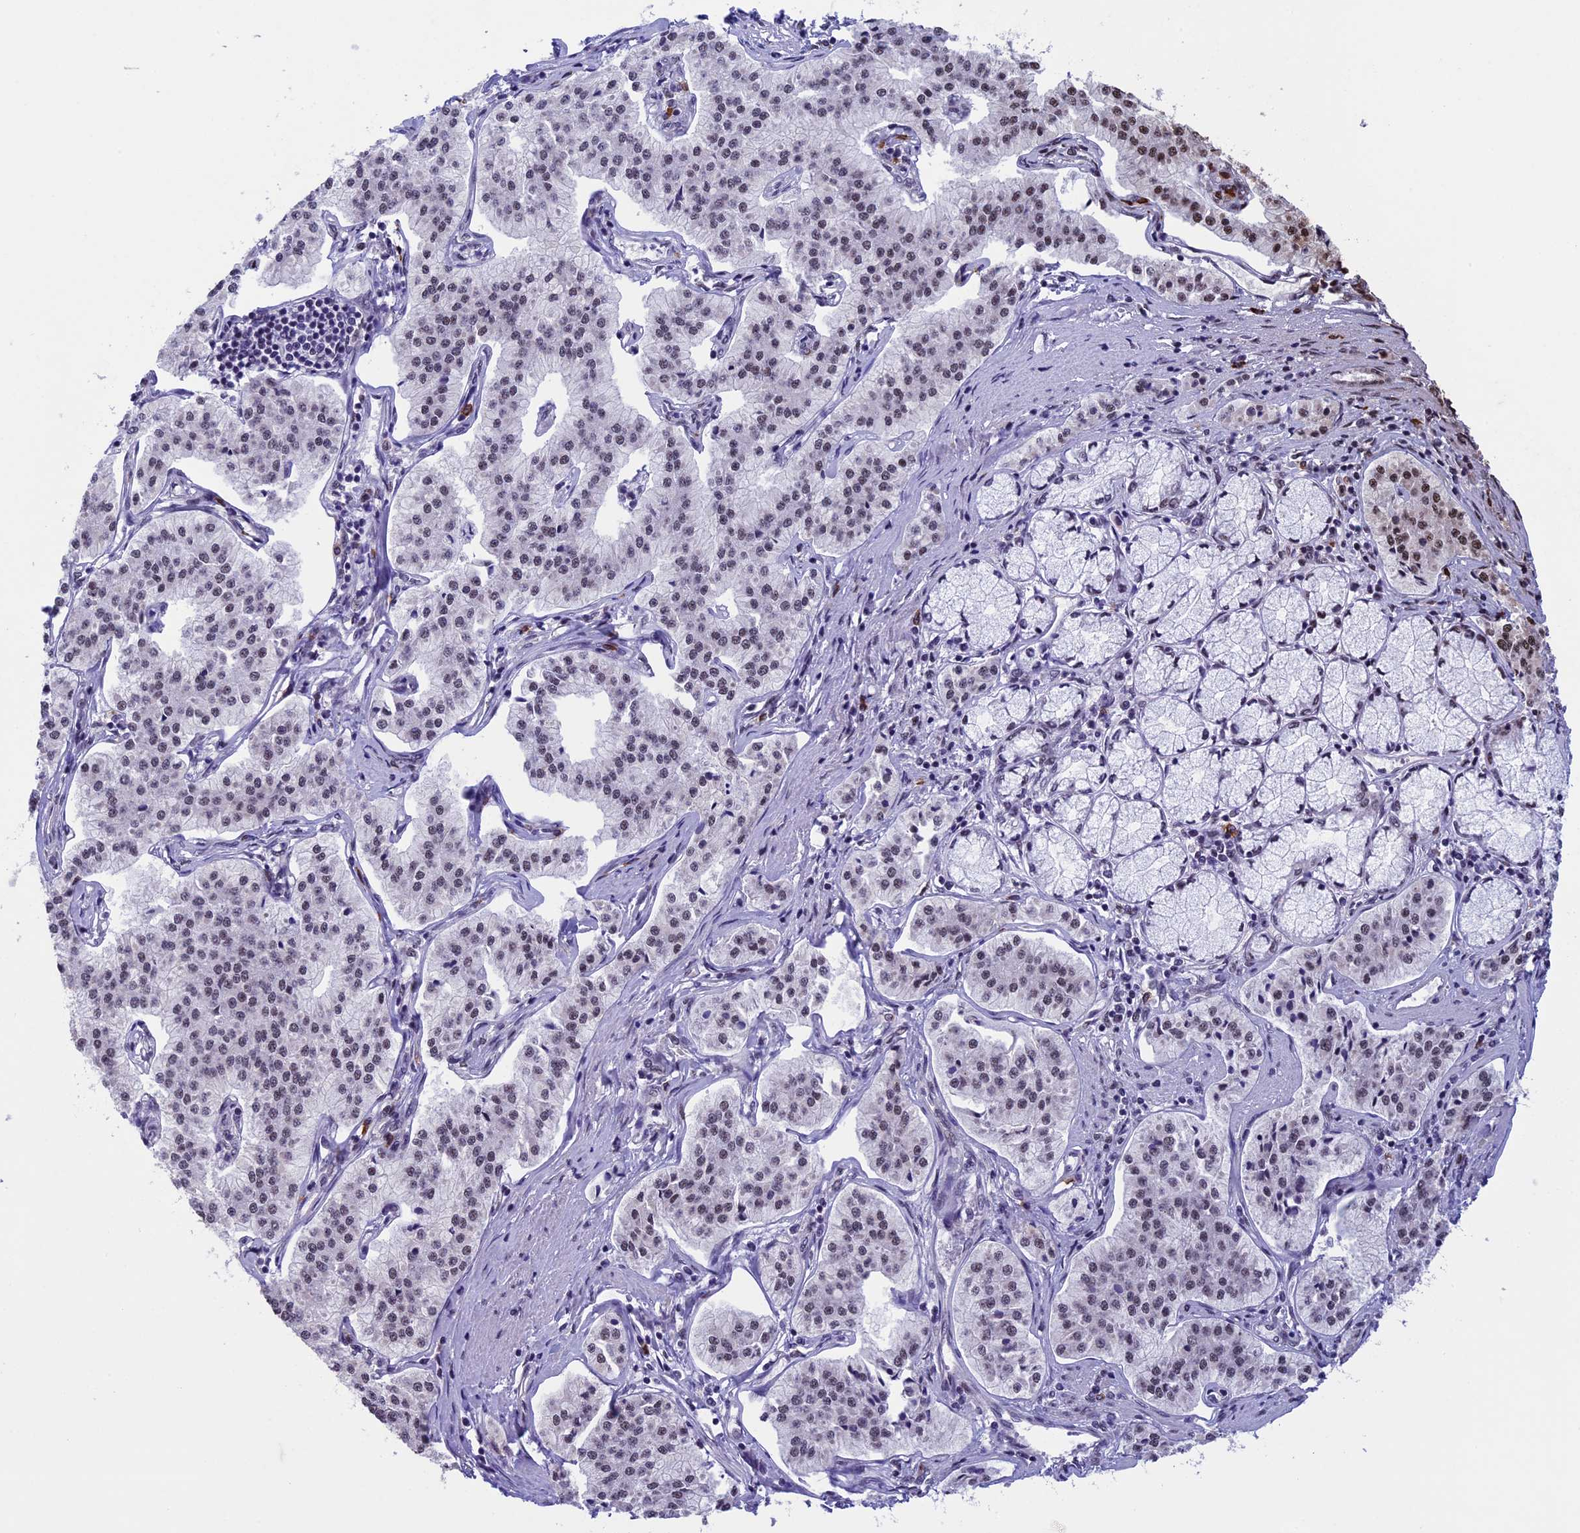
{"staining": {"intensity": "weak", "quantity": "<25%", "location": "nuclear"}, "tissue": "pancreatic cancer", "cell_type": "Tumor cells", "image_type": "cancer", "snomed": [{"axis": "morphology", "description": "Adenocarcinoma, NOS"}, {"axis": "topography", "description": "Pancreas"}], "caption": "An immunohistochemistry photomicrograph of pancreatic adenocarcinoma is shown. There is no staining in tumor cells of pancreatic adenocarcinoma.", "gene": "RNF40", "patient": {"sex": "female", "age": 50}}